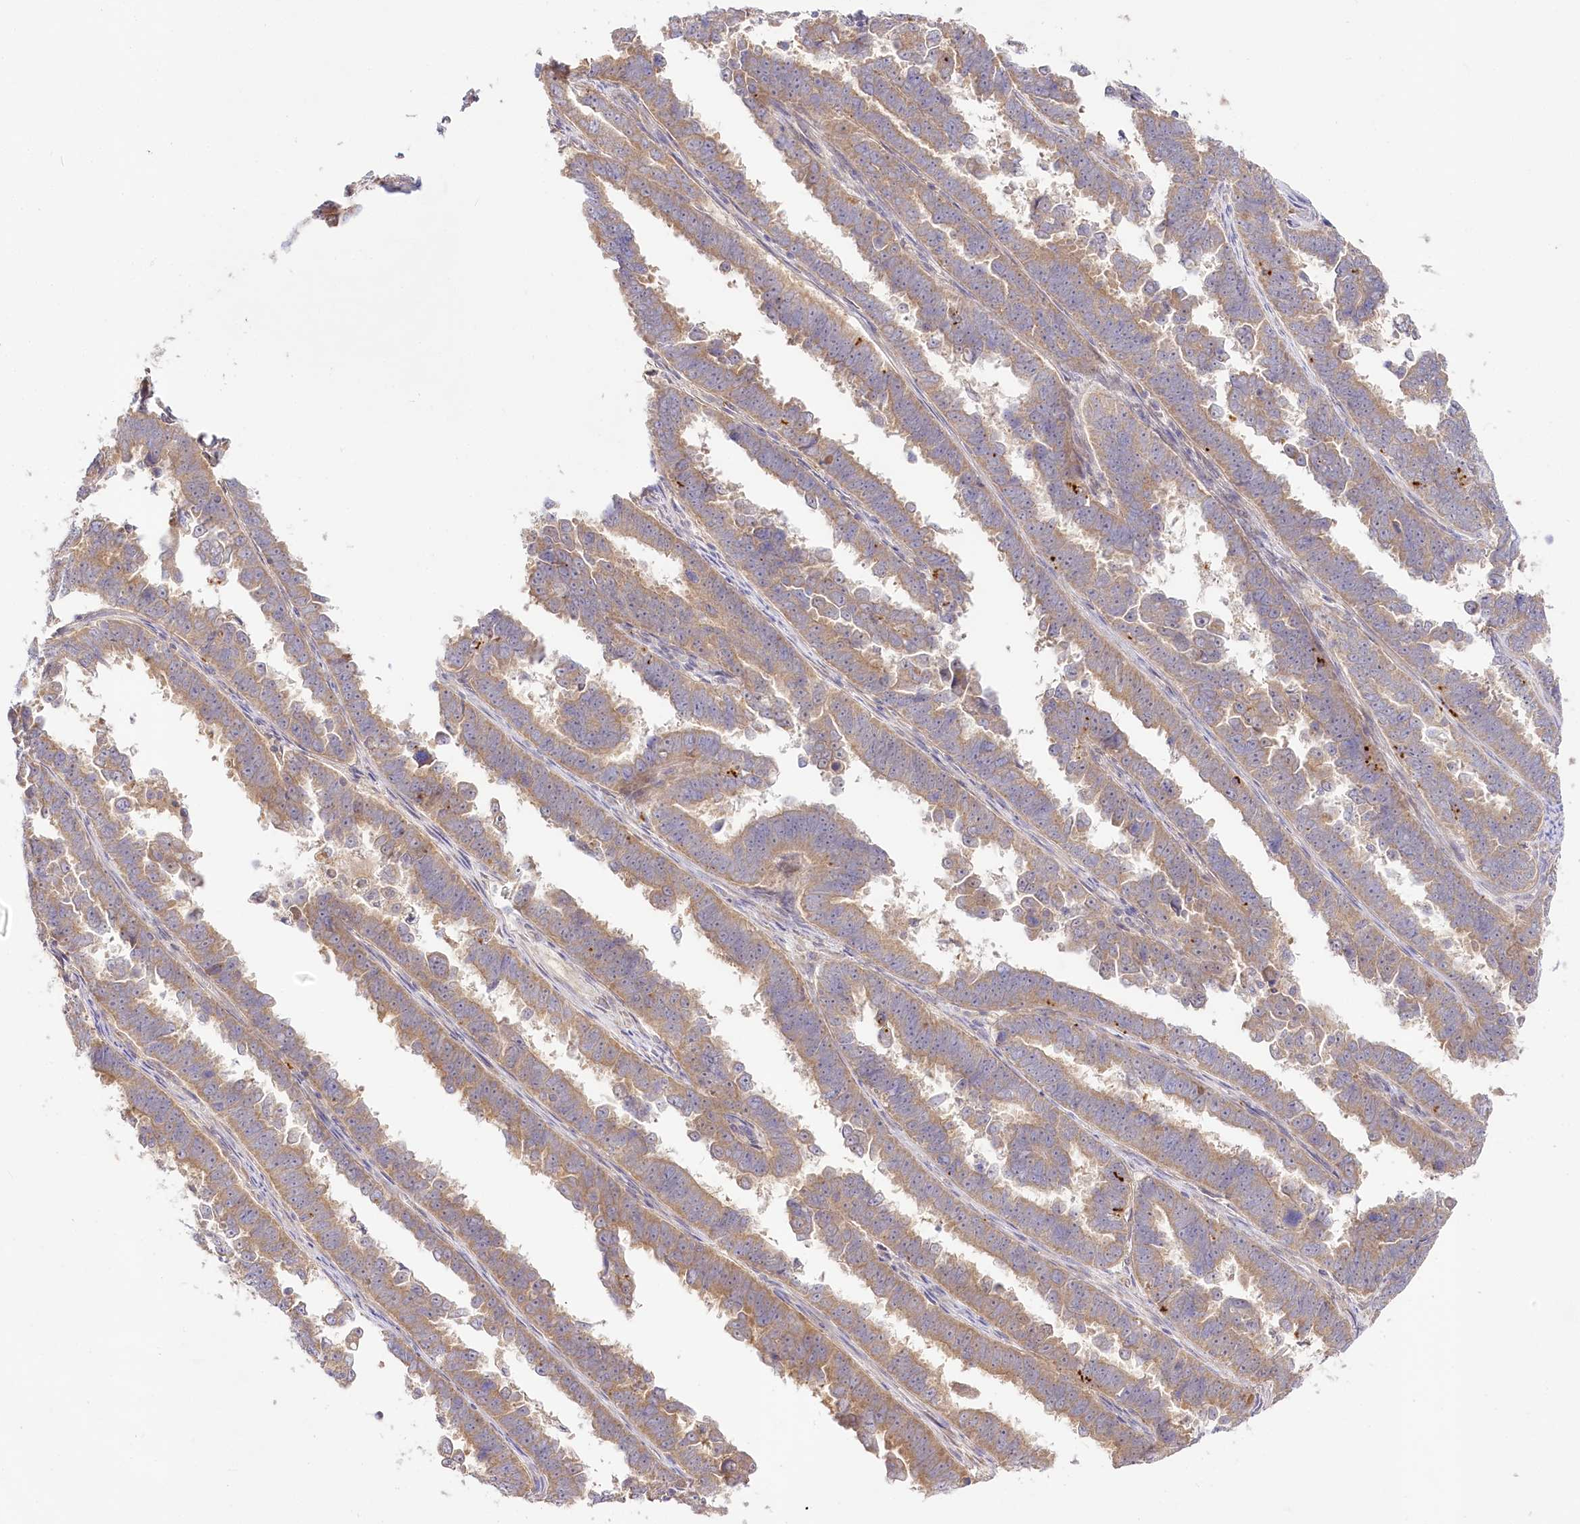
{"staining": {"intensity": "moderate", "quantity": ">75%", "location": "cytoplasmic/membranous"}, "tissue": "endometrial cancer", "cell_type": "Tumor cells", "image_type": "cancer", "snomed": [{"axis": "morphology", "description": "Adenocarcinoma, NOS"}, {"axis": "topography", "description": "Endometrium"}], "caption": "Endometrial adenocarcinoma tissue exhibits moderate cytoplasmic/membranous expression in approximately >75% of tumor cells, visualized by immunohistochemistry.", "gene": "PYROXD1", "patient": {"sex": "female", "age": 75}}